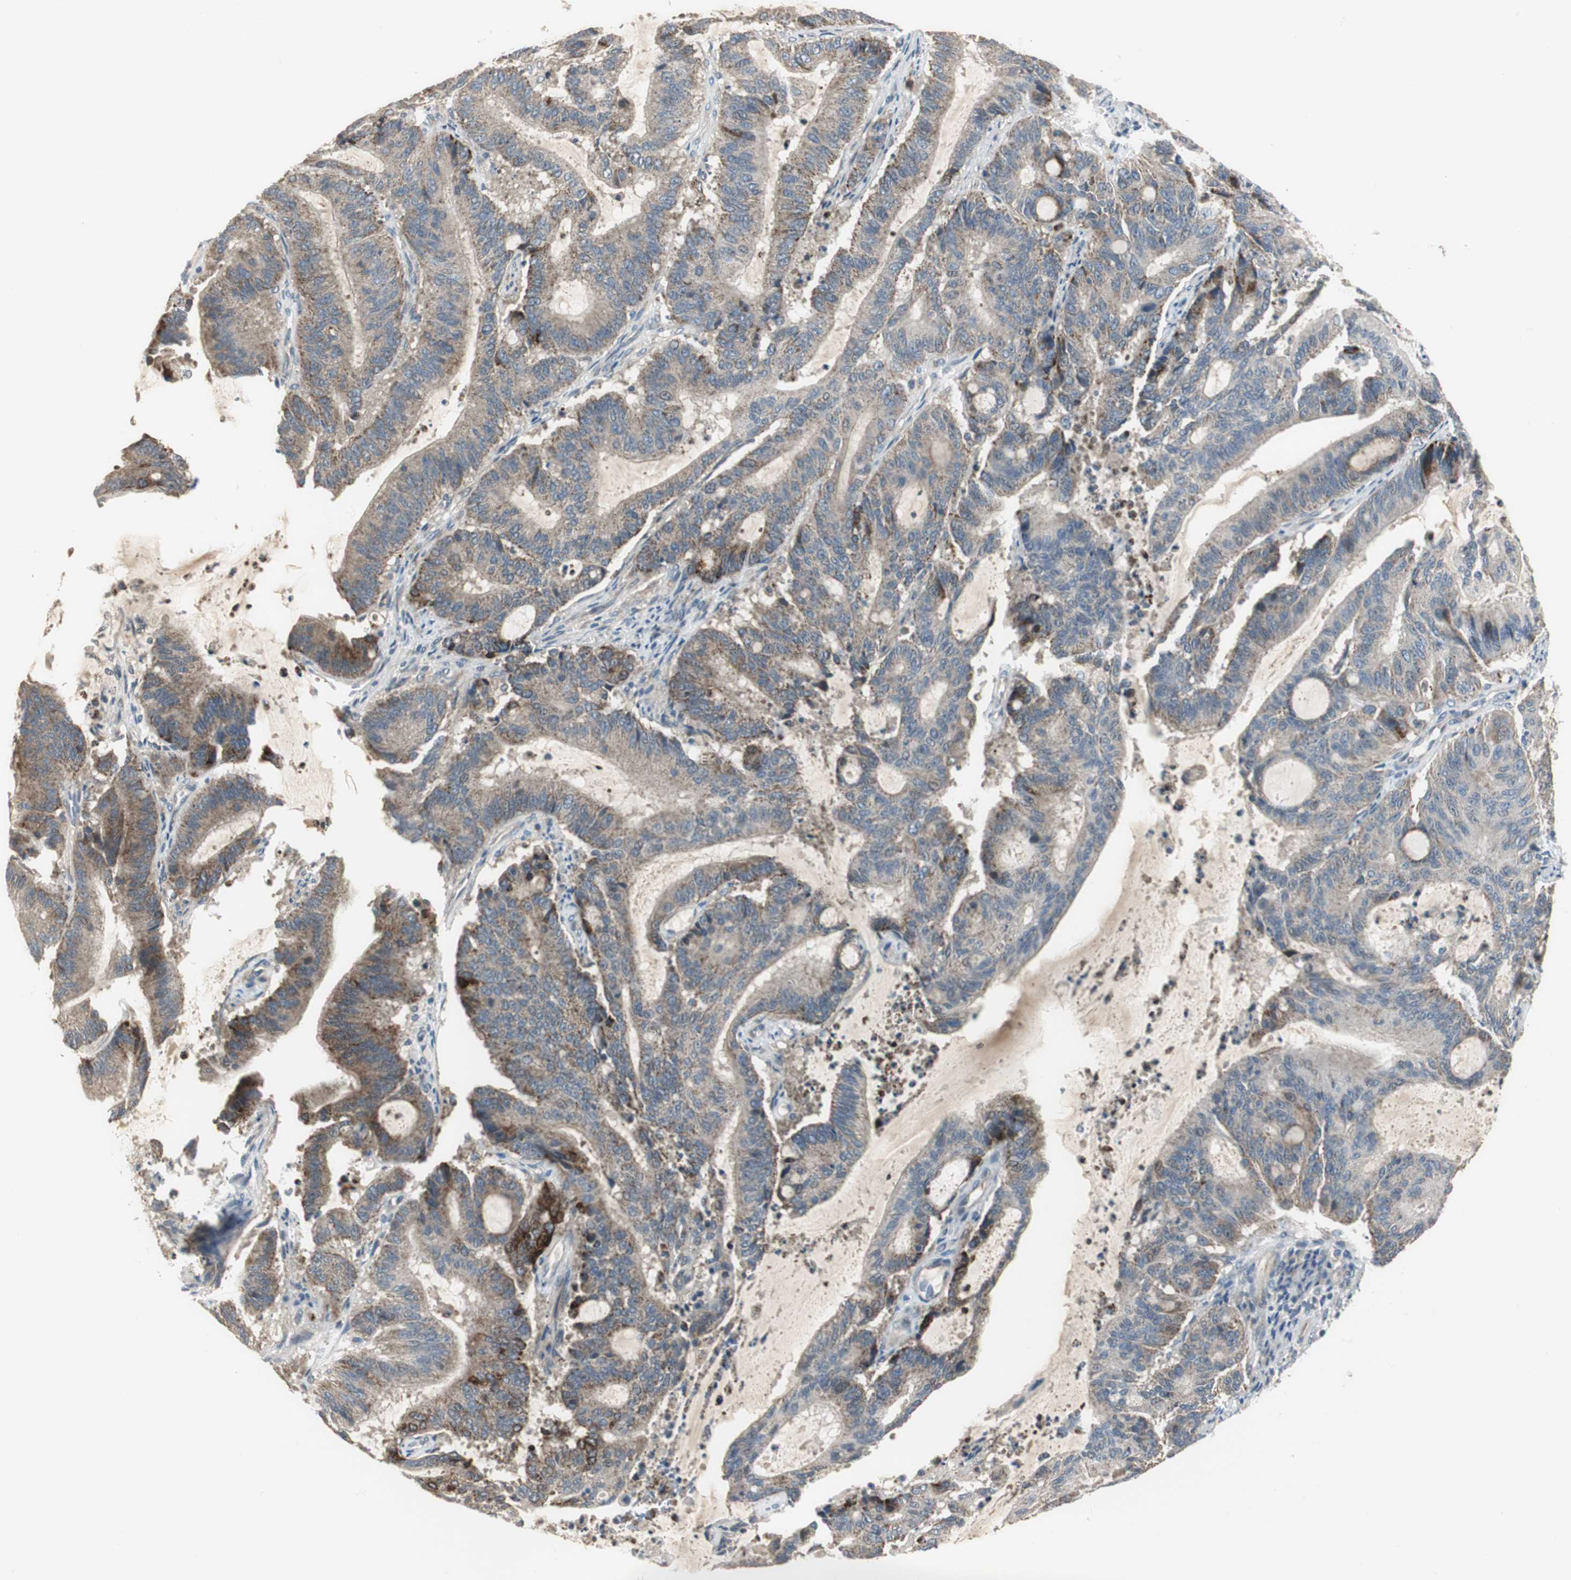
{"staining": {"intensity": "moderate", "quantity": "25%-75%", "location": "cytoplasmic/membranous"}, "tissue": "liver cancer", "cell_type": "Tumor cells", "image_type": "cancer", "snomed": [{"axis": "morphology", "description": "Cholangiocarcinoma"}, {"axis": "topography", "description": "Liver"}], "caption": "Cholangiocarcinoma (liver) tissue demonstrates moderate cytoplasmic/membranous staining in about 25%-75% of tumor cells Nuclei are stained in blue.", "gene": "MYT1", "patient": {"sex": "female", "age": 73}}